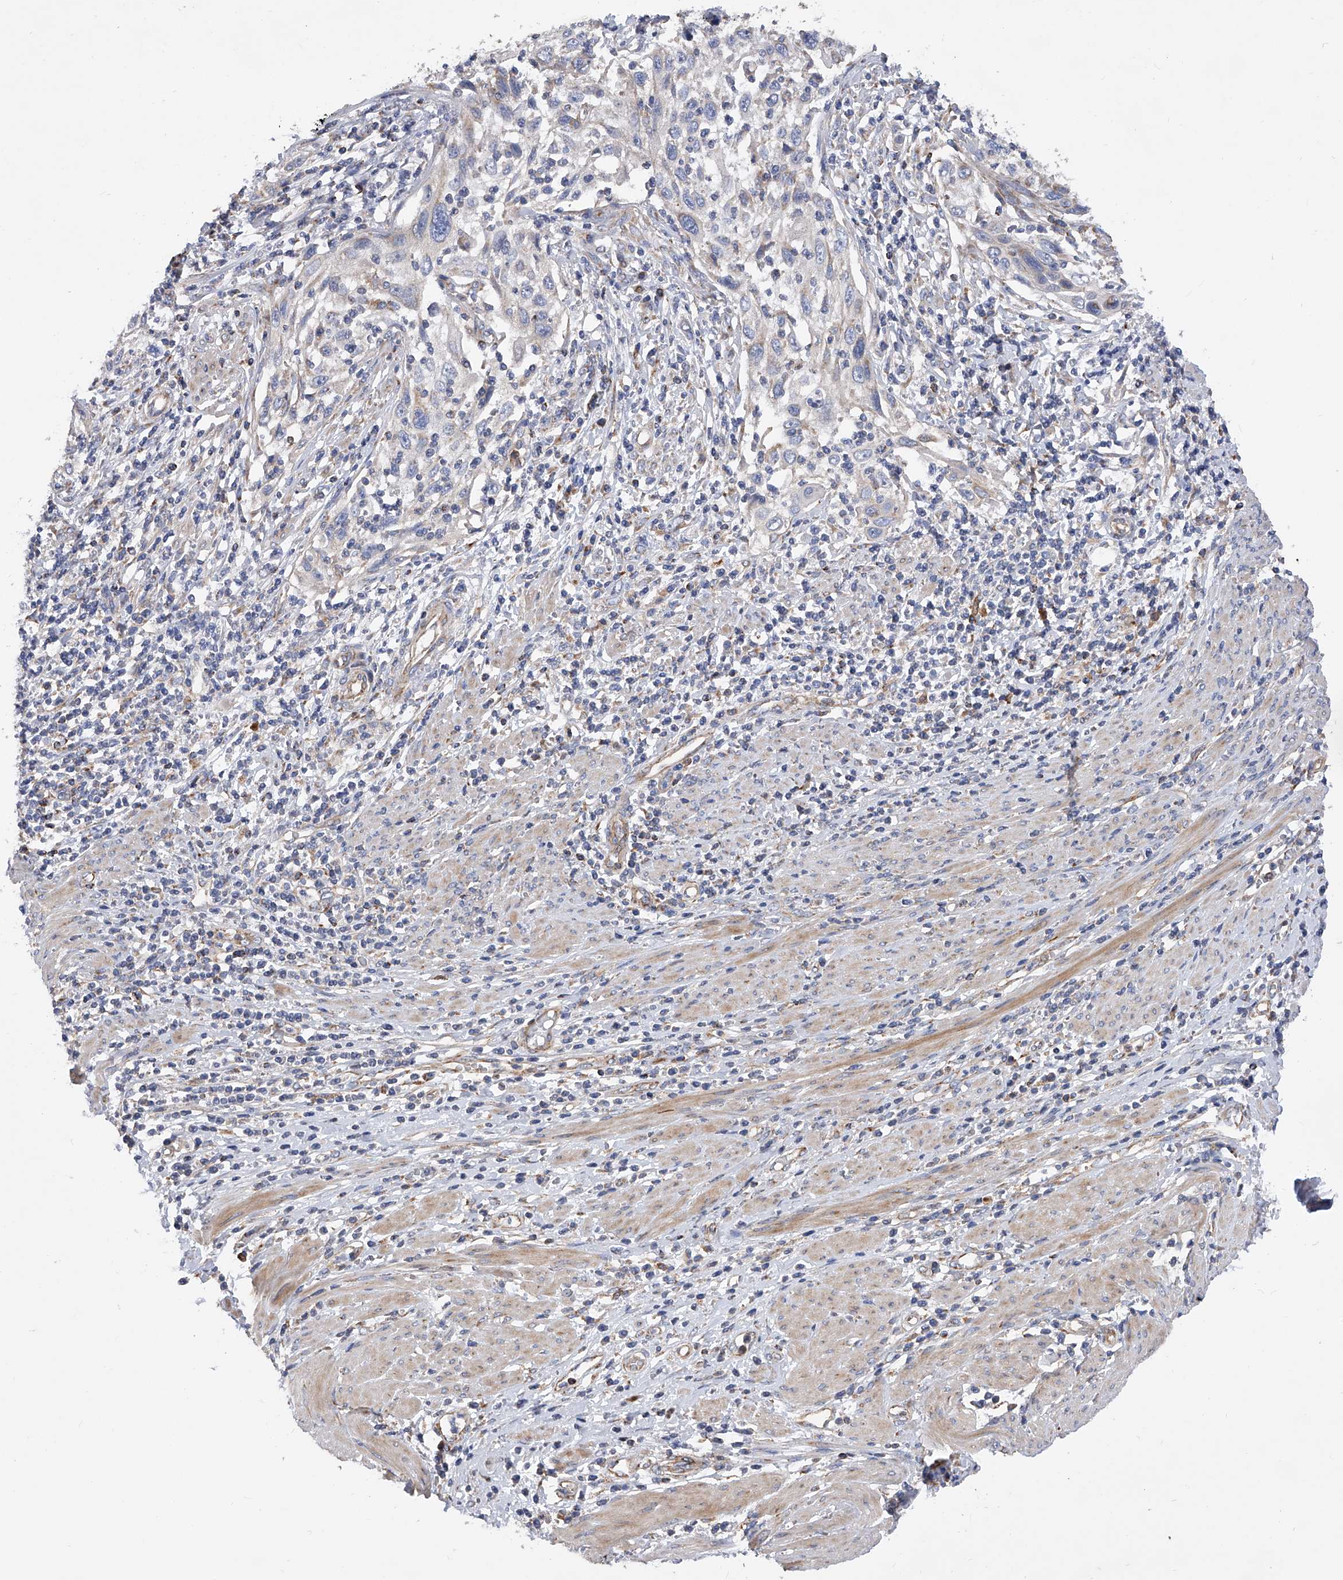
{"staining": {"intensity": "negative", "quantity": "none", "location": "none"}, "tissue": "cervical cancer", "cell_type": "Tumor cells", "image_type": "cancer", "snomed": [{"axis": "morphology", "description": "Squamous cell carcinoma, NOS"}, {"axis": "topography", "description": "Cervix"}], "caption": "A micrograph of human cervical cancer (squamous cell carcinoma) is negative for staining in tumor cells. Brightfield microscopy of IHC stained with DAB (3,3'-diaminobenzidine) (brown) and hematoxylin (blue), captured at high magnification.", "gene": "PDSS2", "patient": {"sex": "female", "age": 70}}